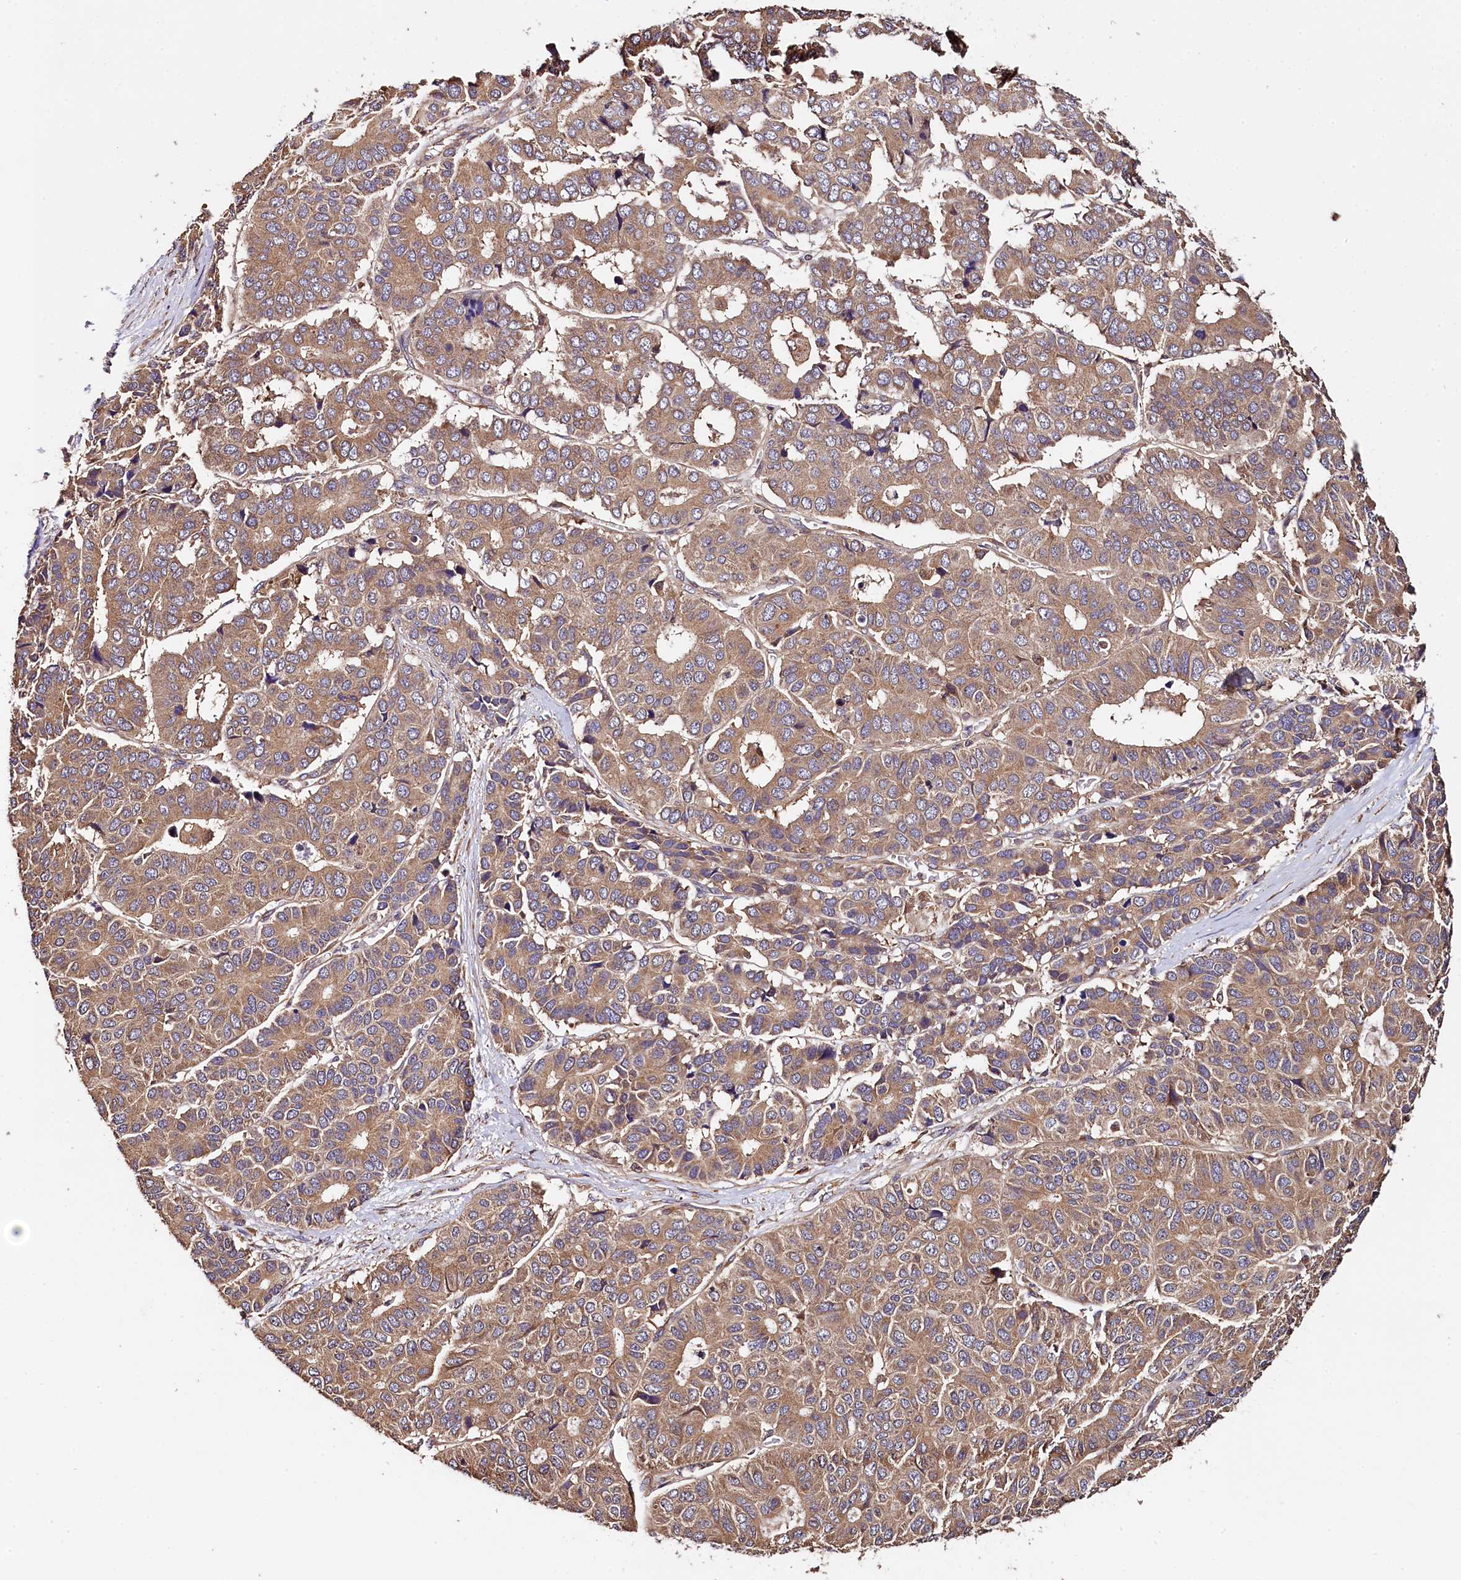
{"staining": {"intensity": "moderate", "quantity": ">75%", "location": "cytoplasmic/membranous"}, "tissue": "pancreatic cancer", "cell_type": "Tumor cells", "image_type": "cancer", "snomed": [{"axis": "morphology", "description": "Adenocarcinoma, NOS"}, {"axis": "topography", "description": "Pancreas"}], "caption": "About >75% of tumor cells in human pancreatic adenocarcinoma display moderate cytoplasmic/membranous protein expression as visualized by brown immunohistochemical staining.", "gene": "KLC2", "patient": {"sex": "male", "age": 50}}